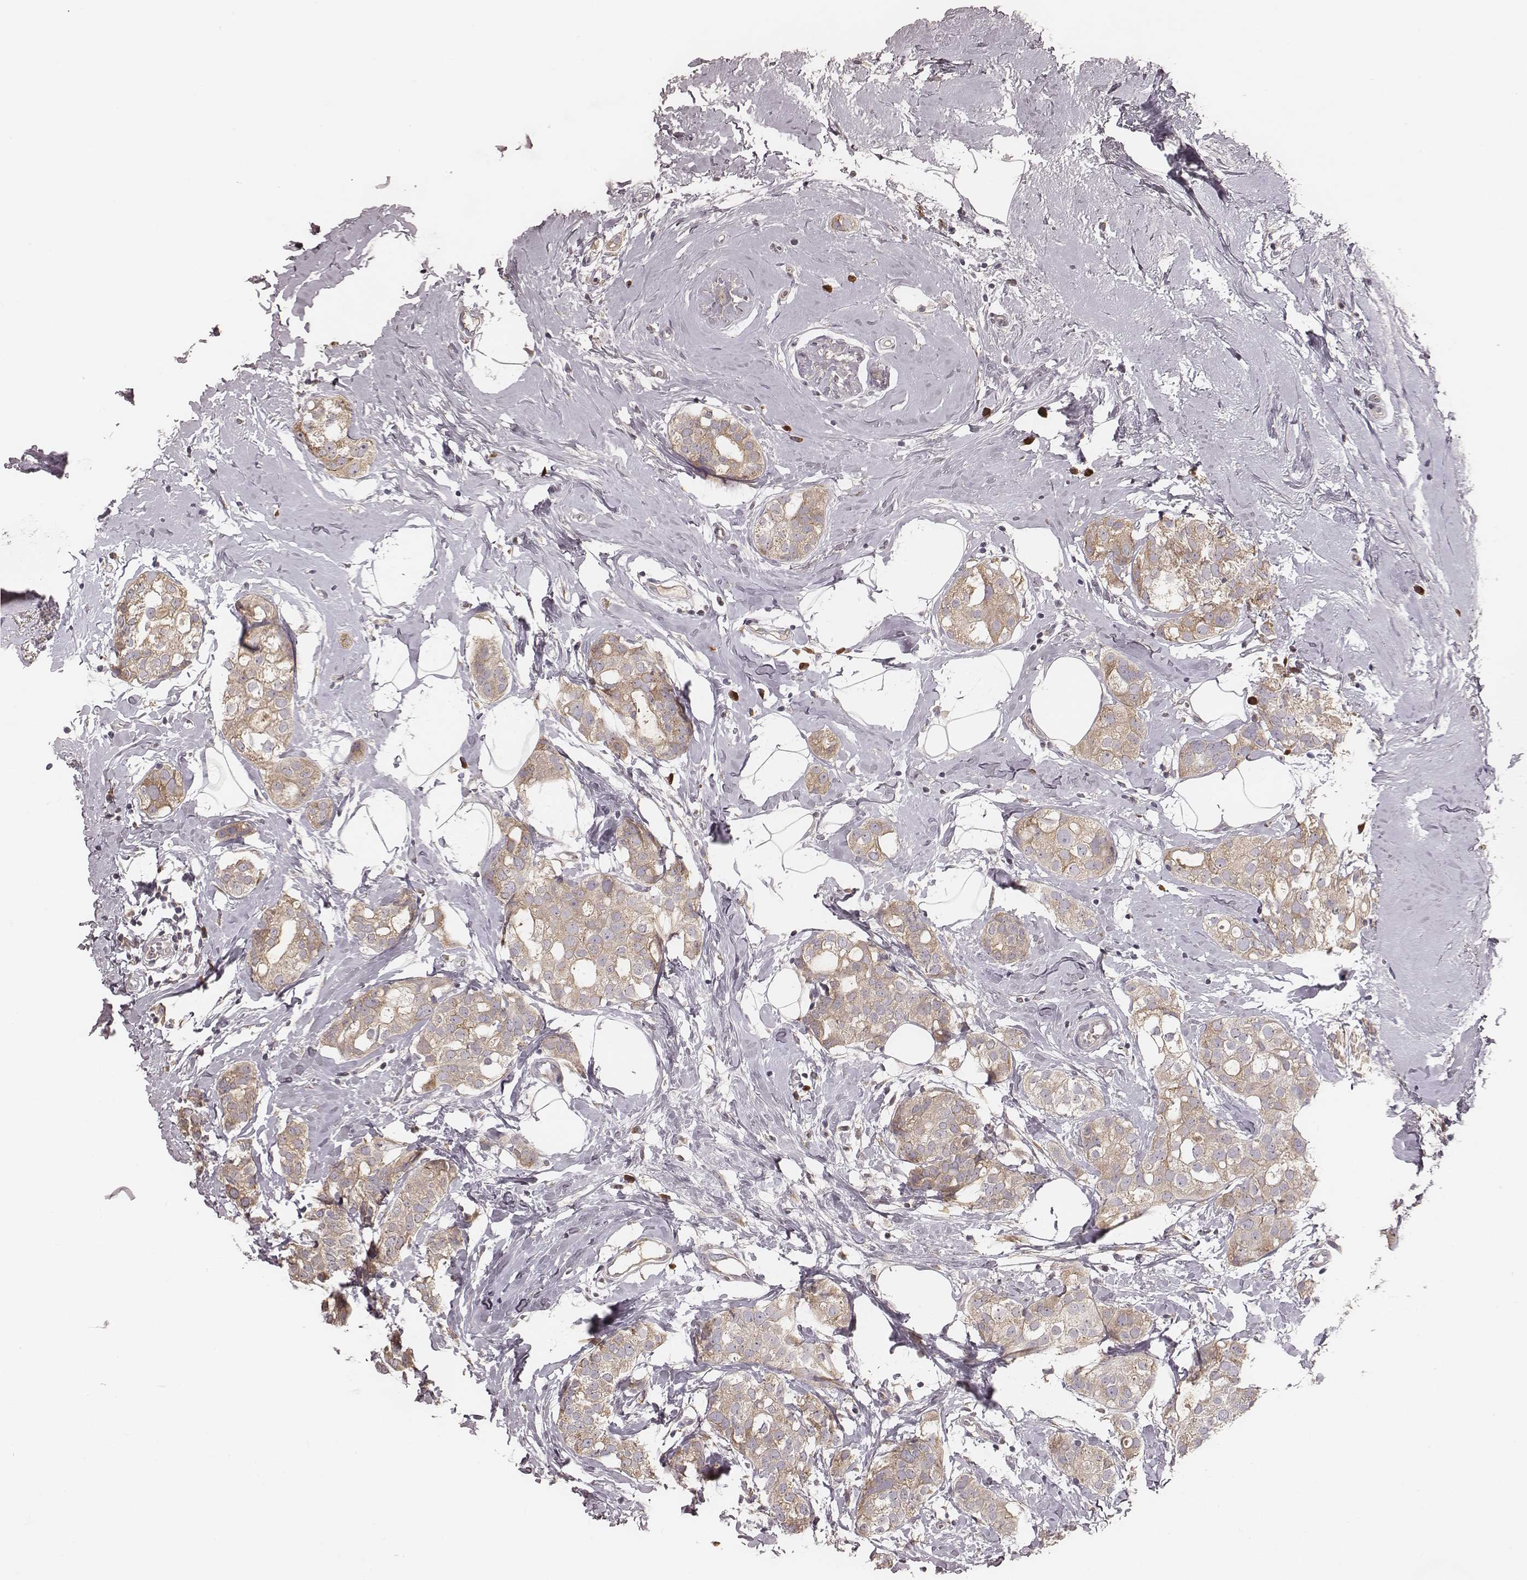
{"staining": {"intensity": "moderate", "quantity": ">75%", "location": "cytoplasmic/membranous"}, "tissue": "breast cancer", "cell_type": "Tumor cells", "image_type": "cancer", "snomed": [{"axis": "morphology", "description": "Duct carcinoma"}, {"axis": "topography", "description": "Breast"}], "caption": "Tumor cells reveal medium levels of moderate cytoplasmic/membranous expression in about >75% of cells in breast infiltrating ductal carcinoma.", "gene": "P2RX5", "patient": {"sex": "female", "age": 40}}